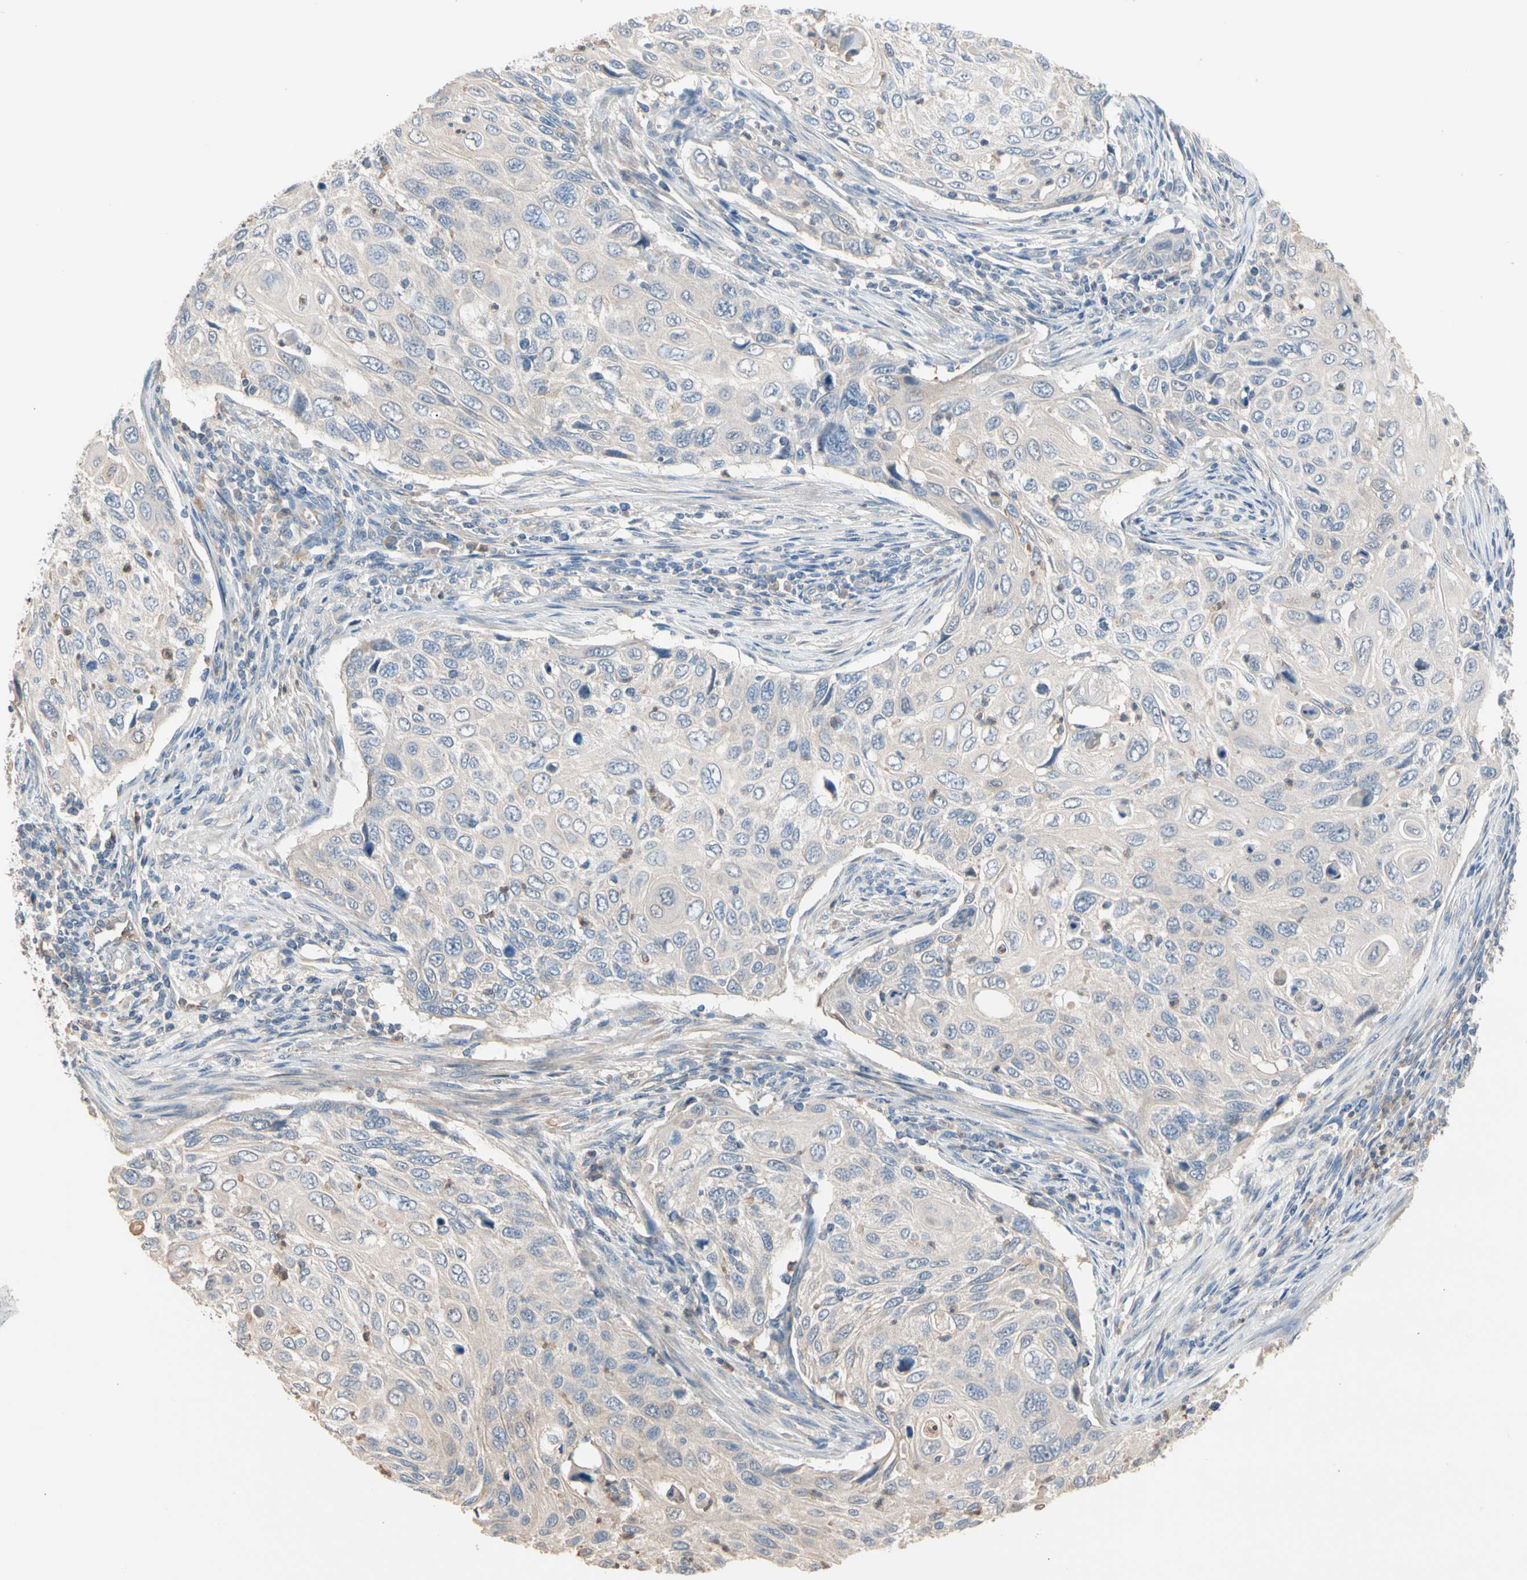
{"staining": {"intensity": "negative", "quantity": "none", "location": "none"}, "tissue": "cervical cancer", "cell_type": "Tumor cells", "image_type": "cancer", "snomed": [{"axis": "morphology", "description": "Squamous cell carcinoma, NOS"}, {"axis": "topography", "description": "Cervix"}], "caption": "IHC of human squamous cell carcinoma (cervical) displays no staining in tumor cells. (DAB IHC with hematoxylin counter stain).", "gene": "BBOX1", "patient": {"sex": "female", "age": 70}}